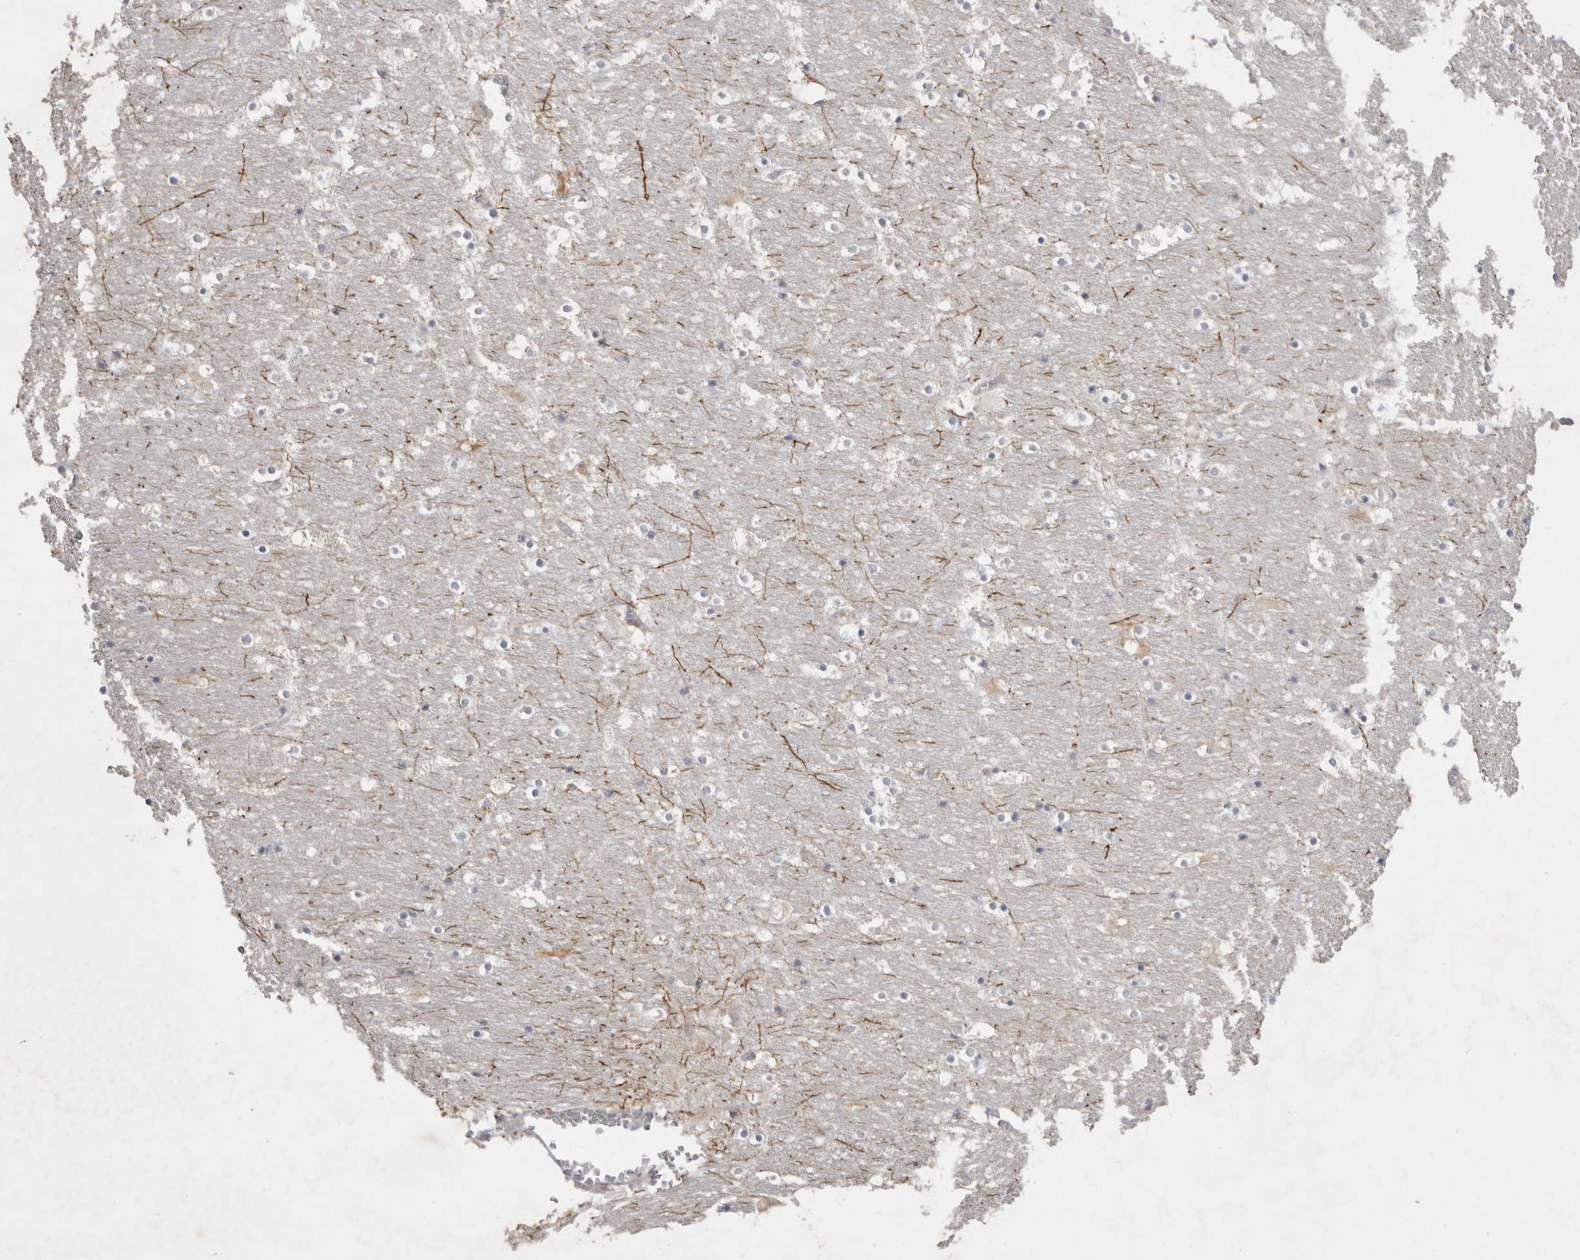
{"staining": {"intensity": "moderate", "quantity": "<25%", "location": "cytoplasmic/membranous"}, "tissue": "hippocampus", "cell_type": "Glial cells", "image_type": "normal", "snomed": [{"axis": "morphology", "description": "Normal tissue, NOS"}, {"axis": "topography", "description": "Hippocampus"}], "caption": "This photomicrograph shows benign hippocampus stained with immunohistochemistry (IHC) to label a protein in brown. The cytoplasmic/membranous of glial cells show moderate positivity for the protein. Nuclei are counter-stained blue.", "gene": "GPR84", "patient": {"sex": "male", "age": 45}}